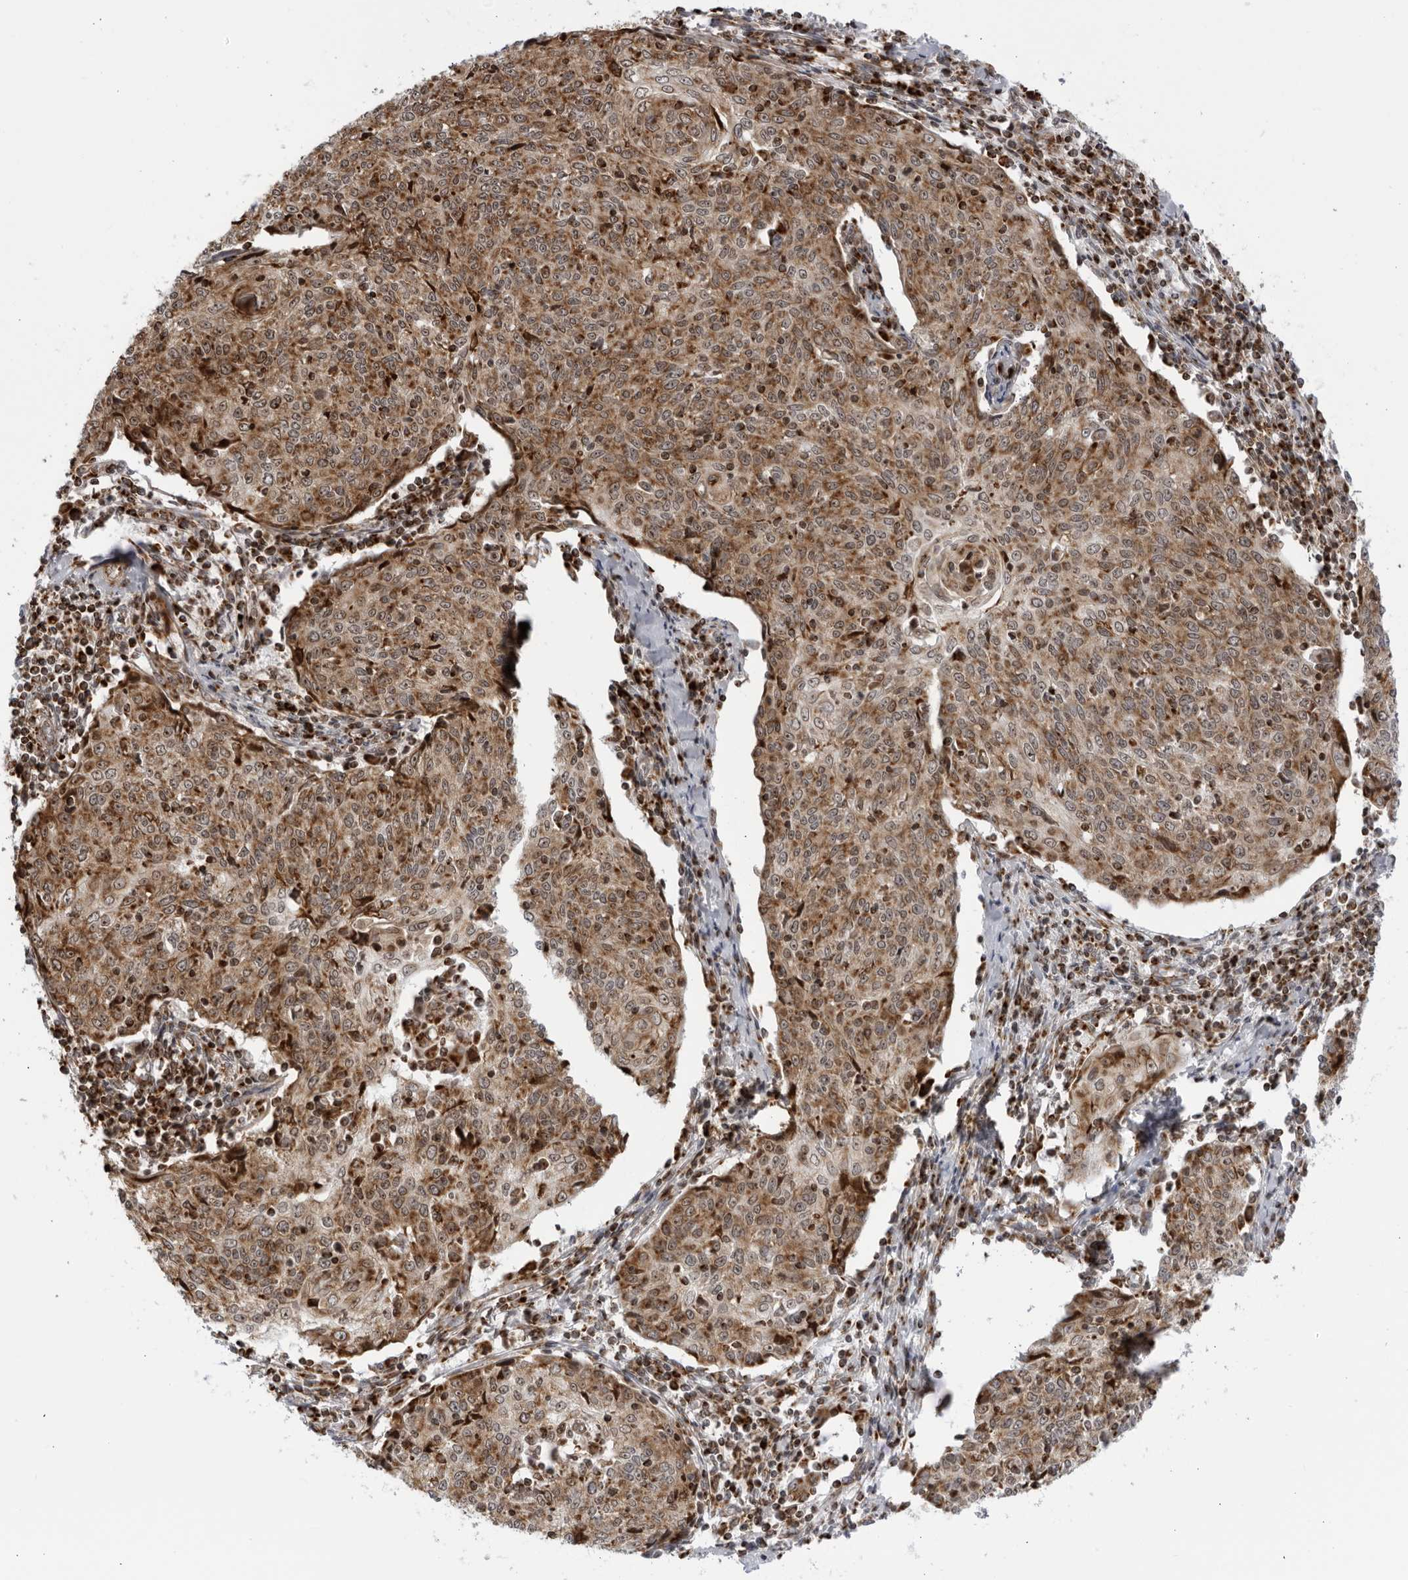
{"staining": {"intensity": "moderate", "quantity": ">75%", "location": "cytoplasmic/membranous,nuclear"}, "tissue": "cervical cancer", "cell_type": "Tumor cells", "image_type": "cancer", "snomed": [{"axis": "morphology", "description": "Squamous cell carcinoma, NOS"}, {"axis": "topography", "description": "Cervix"}], "caption": "IHC staining of cervical cancer, which reveals medium levels of moderate cytoplasmic/membranous and nuclear positivity in about >75% of tumor cells indicating moderate cytoplasmic/membranous and nuclear protein staining. The staining was performed using DAB (brown) for protein detection and nuclei were counterstained in hematoxylin (blue).", "gene": "RBM34", "patient": {"sex": "female", "age": 48}}